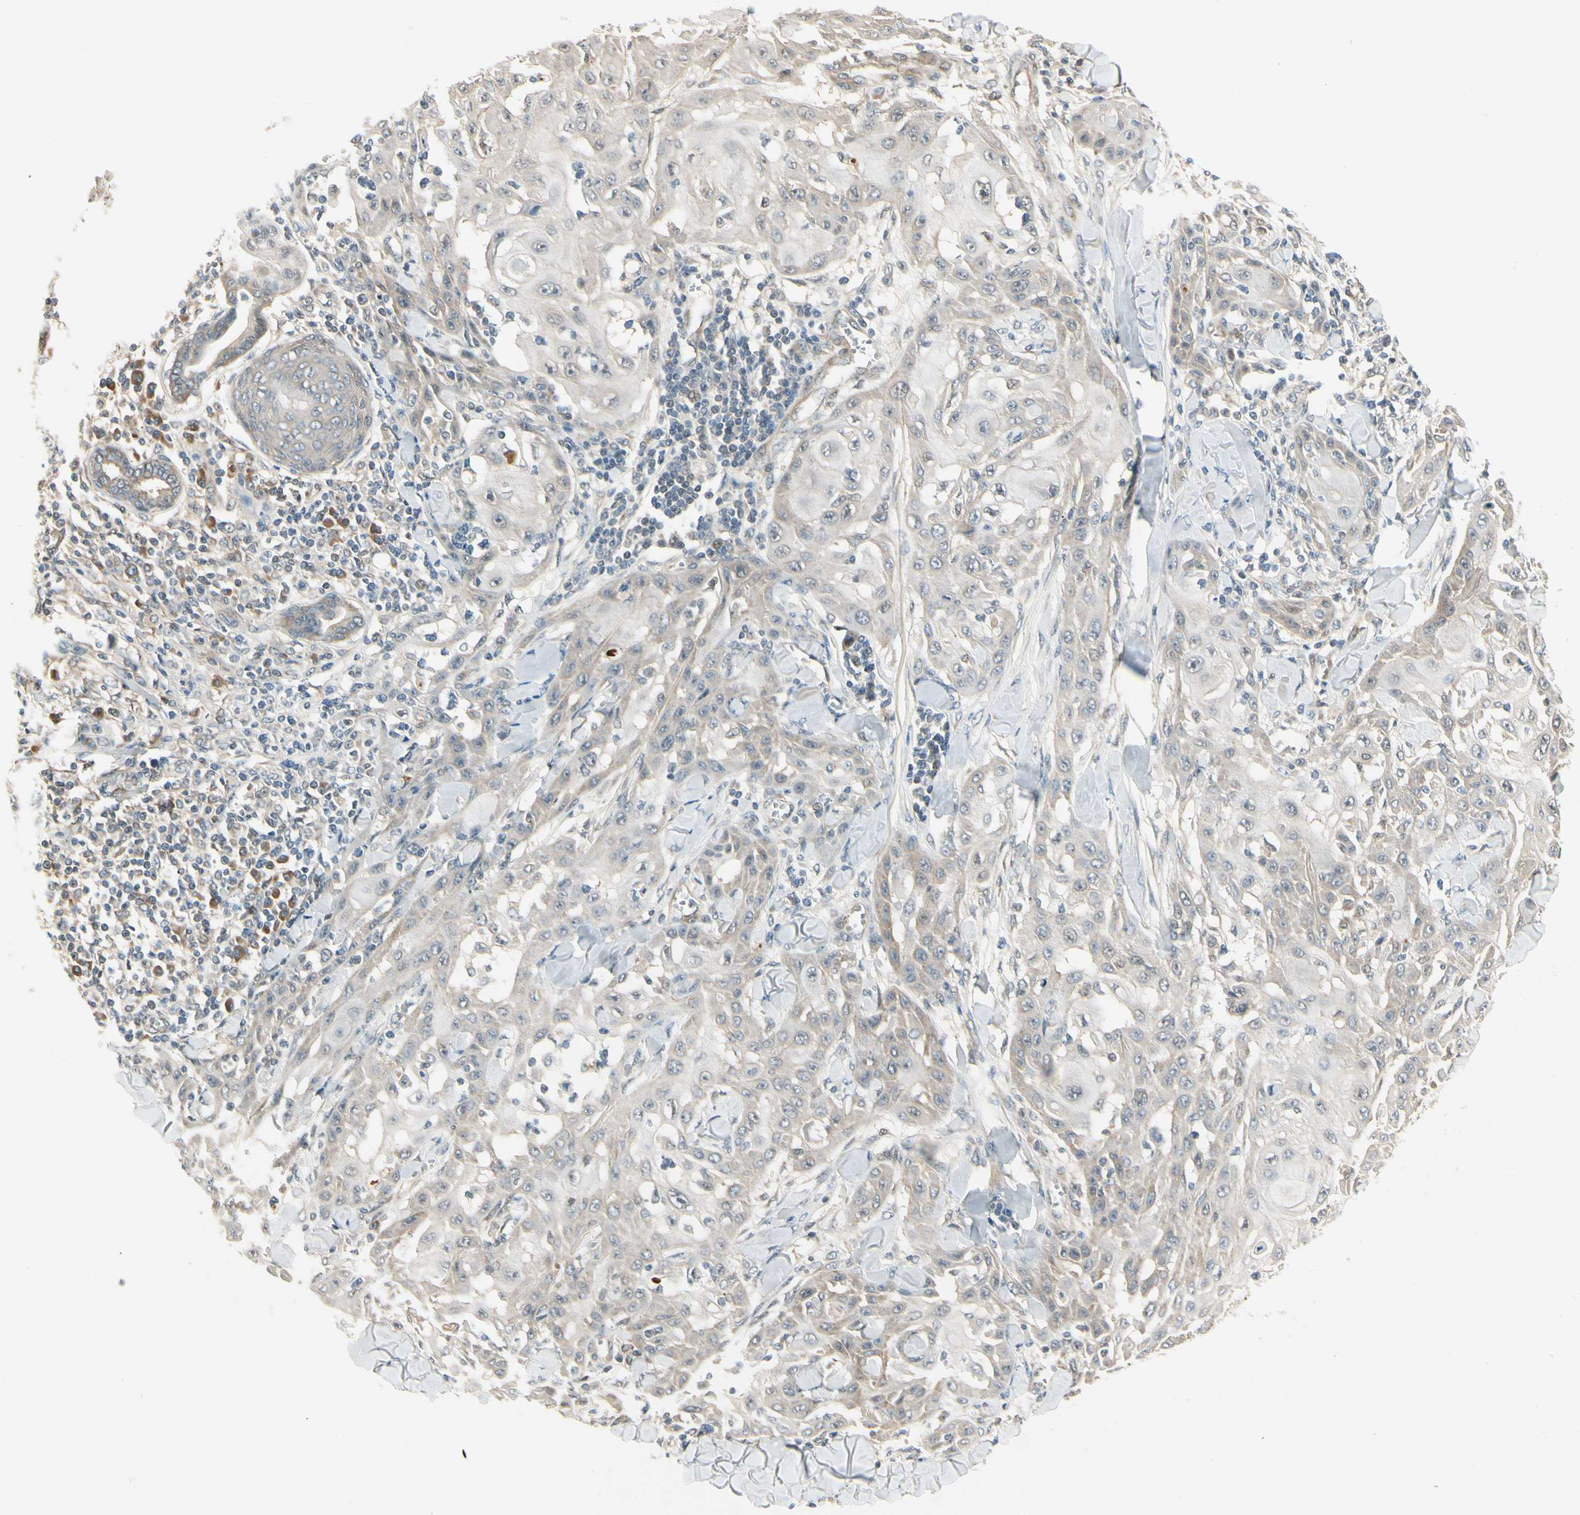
{"staining": {"intensity": "negative", "quantity": "none", "location": "none"}, "tissue": "skin cancer", "cell_type": "Tumor cells", "image_type": "cancer", "snomed": [{"axis": "morphology", "description": "Squamous cell carcinoma, NOS"}, {"axis": "topography", "description": "Skin"}], "caption": "The photomicrograph reveals no staining of tumor cells in skin cancer (squamous cell carcinoma). (IHC, brightfield microscopy, high magnification).", "gene": "EPHB3", "patient": {"sex": "male", "age": 24}}